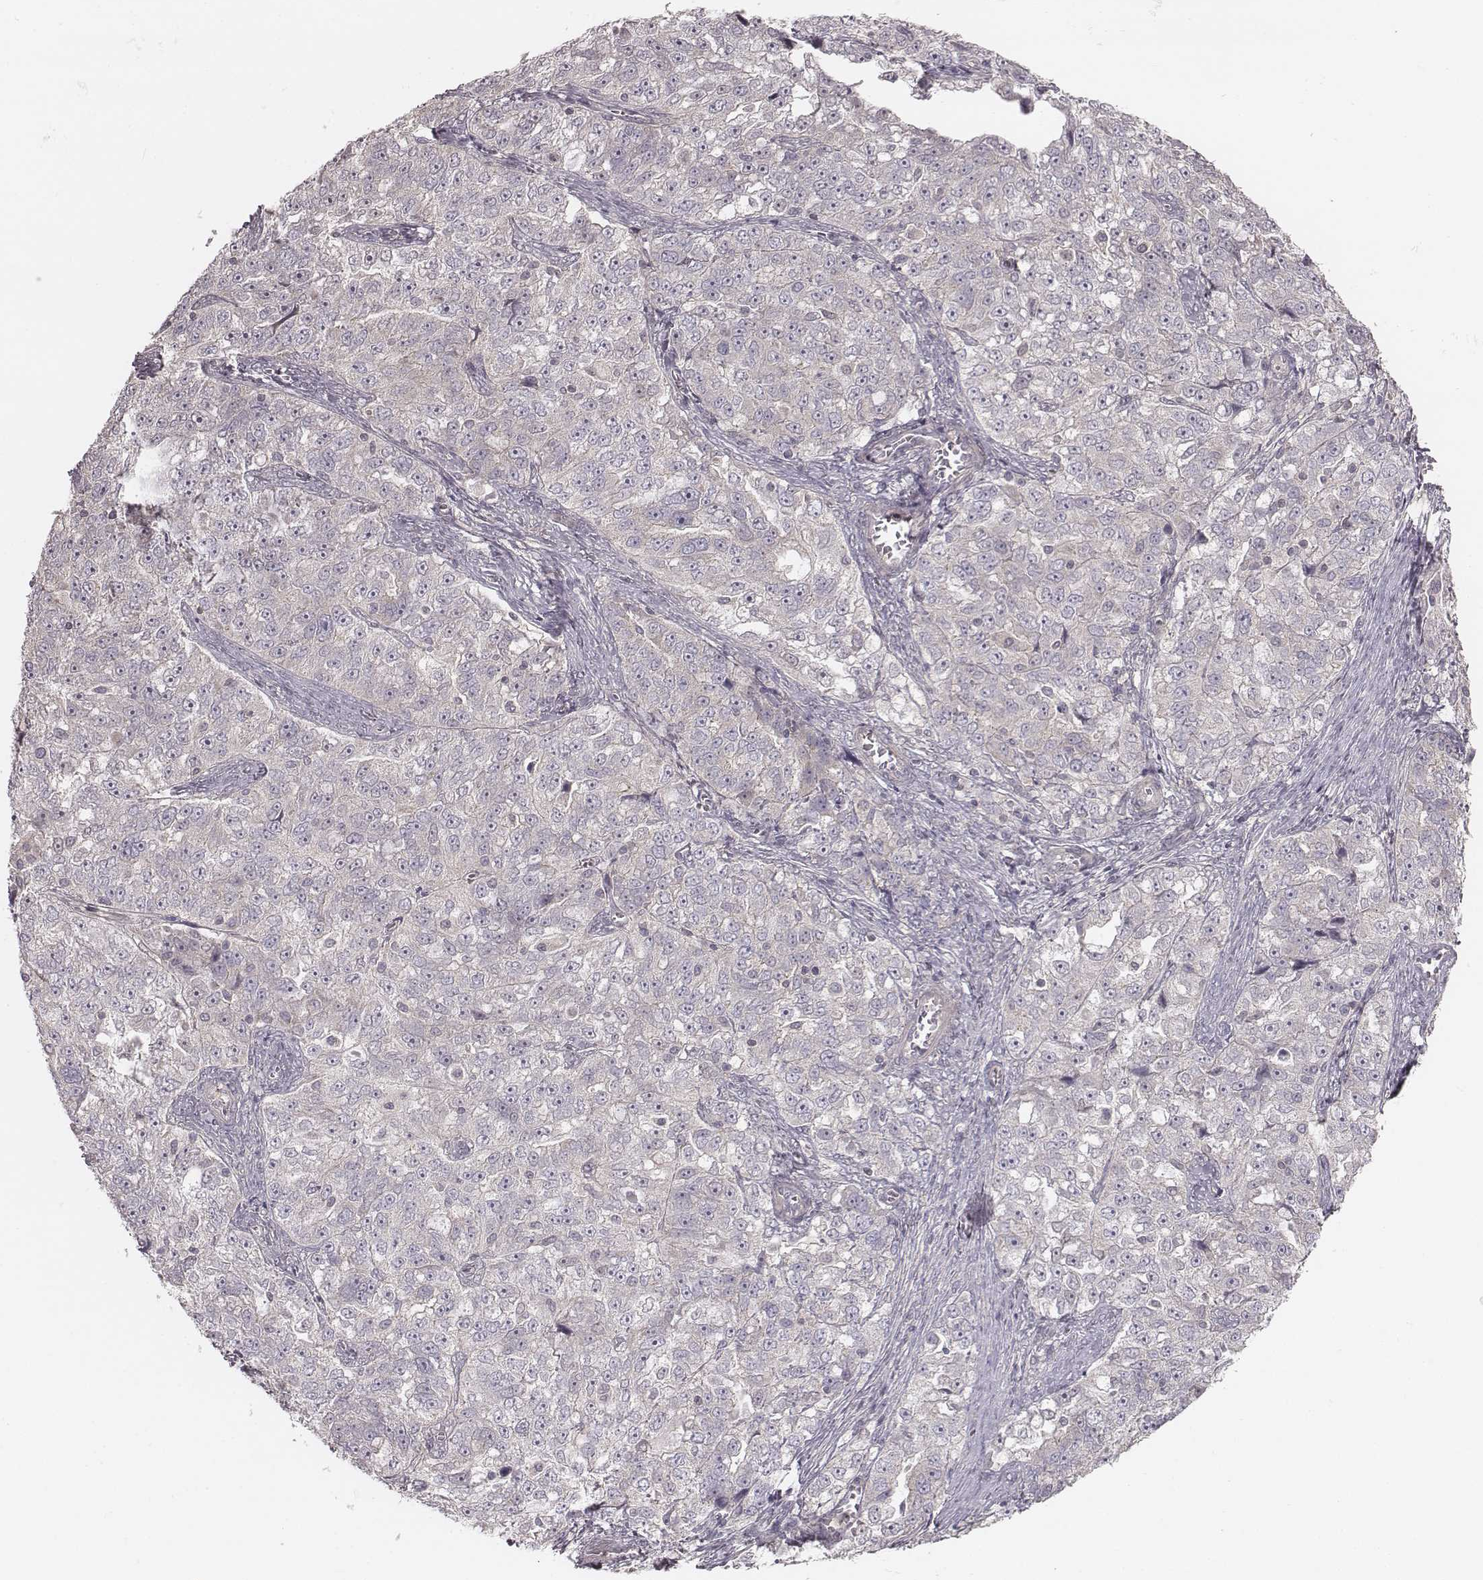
{"staining": {"intensity": "negative", "quantity": "none", "location": "none"}, "tissue": "ovarian cancer", "cell_type": "Tumor cells", "image_type": "cancer", "snomed": [{"axis": "morphology", "description": "Cystadenocarcinoma, serous, NOS"}, {"axis": "topography", "description": "Ovary"}], "caption": "The image demonstrates no staining of tumor cells in ovarian cancer (serous cystadenocarcinoma).", "gene": "TDRD5", "patient": {"sex": "female", "age": 51}}